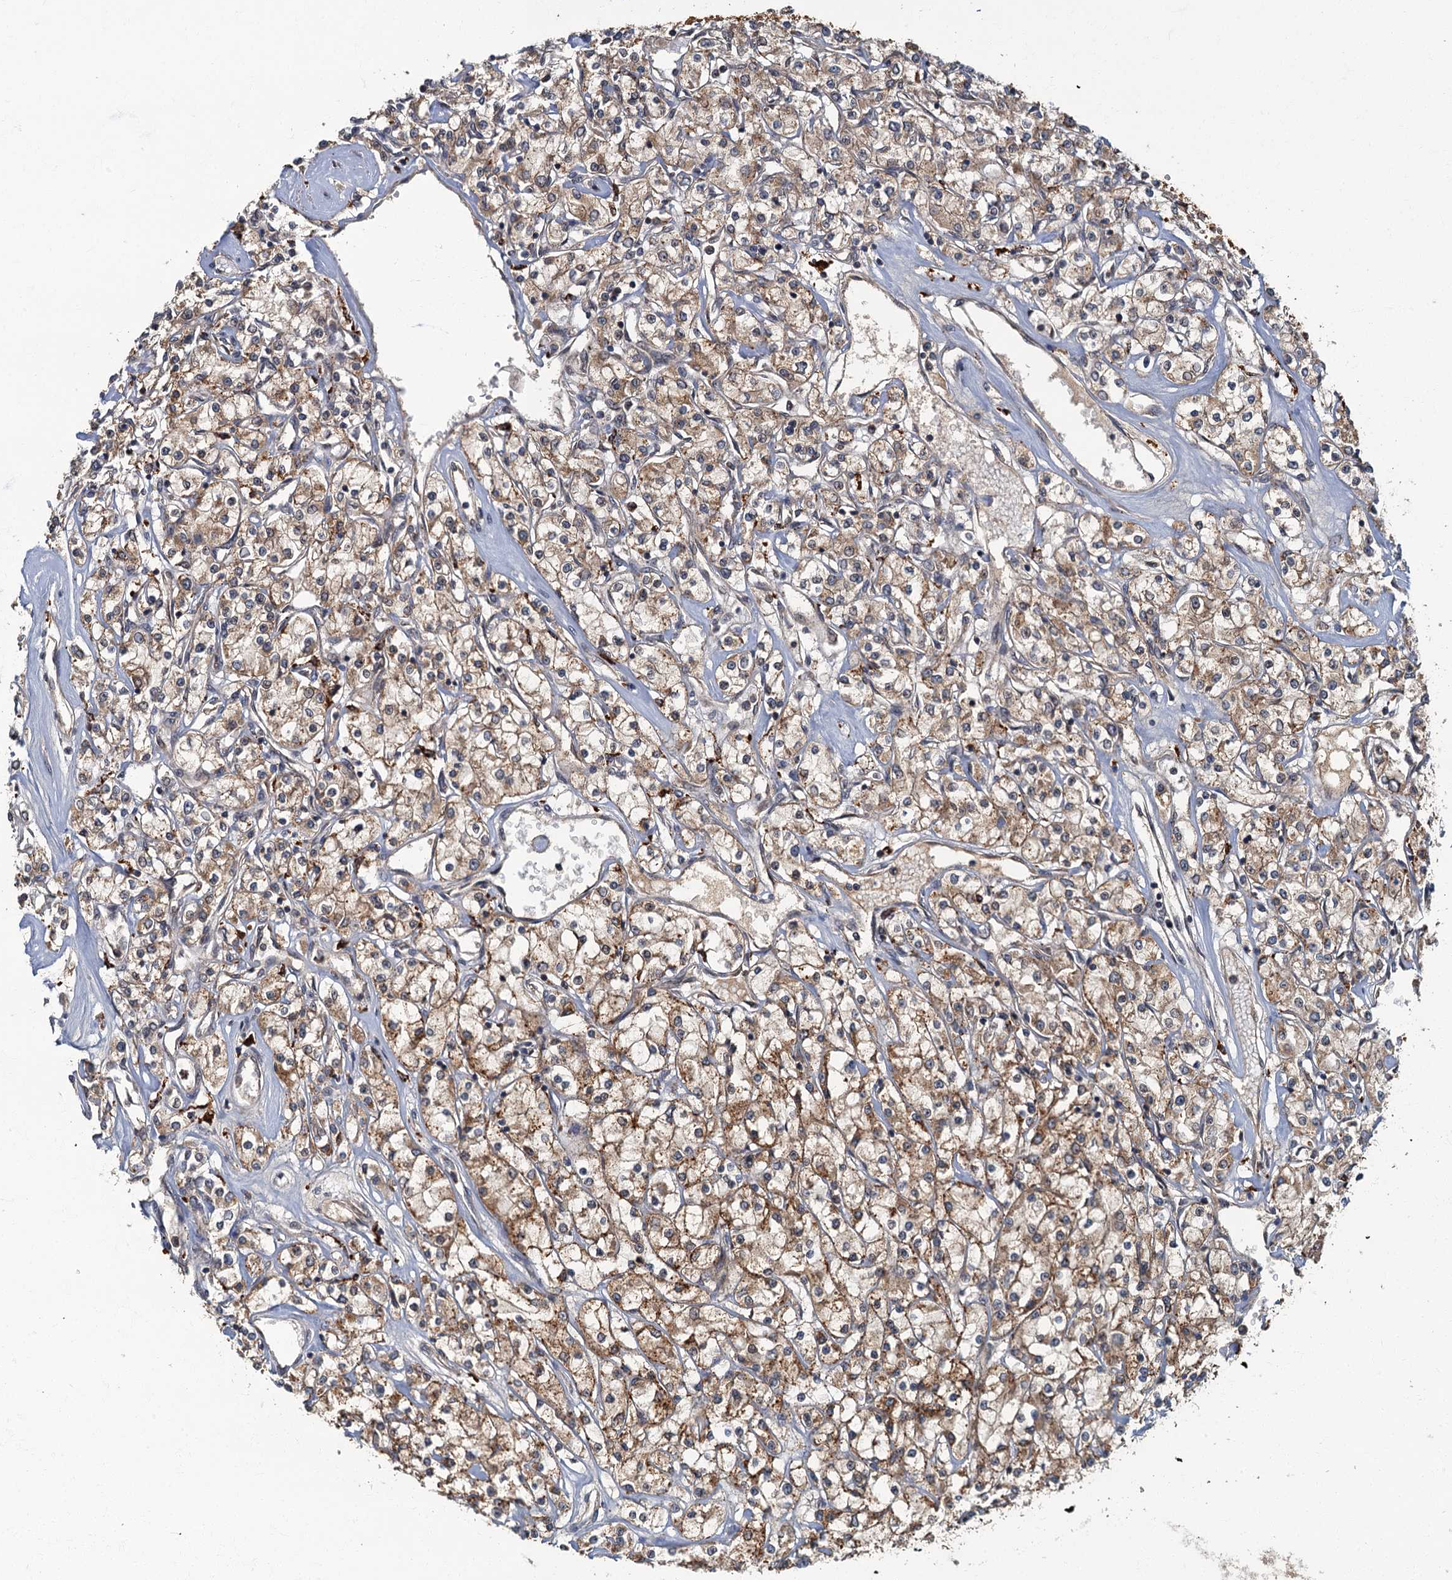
{"staining": {"intensity": "moderate", "quantity": "25%-75%", "location": "cytoplasmic/membranous"}, "tissue": "renal cancer", "cell_type": "Tumor cells", "image_type": "cancer", "snomed": [{"axis": "morphology", "description": "Adenocarcinoma, NOS"}, {"axis": "topography", "description": "Kidney"}], "caption": "Immunohistochemistry staining of renal adenocarcinoma, which reveals medium levels of moderate cytoplasmic/membranous positivity in approximately 25%-75% of tumor cells indicating moderate cytoplasmic/membranous protein staining. The staining was performed using DAB (3,3'-diaminobenzidine) (brown) for protein detection and nuclei were counterstained in hematoxylin (blue).", "gene": "WDCP", "patient": {"sex": "female", "age": 59}}